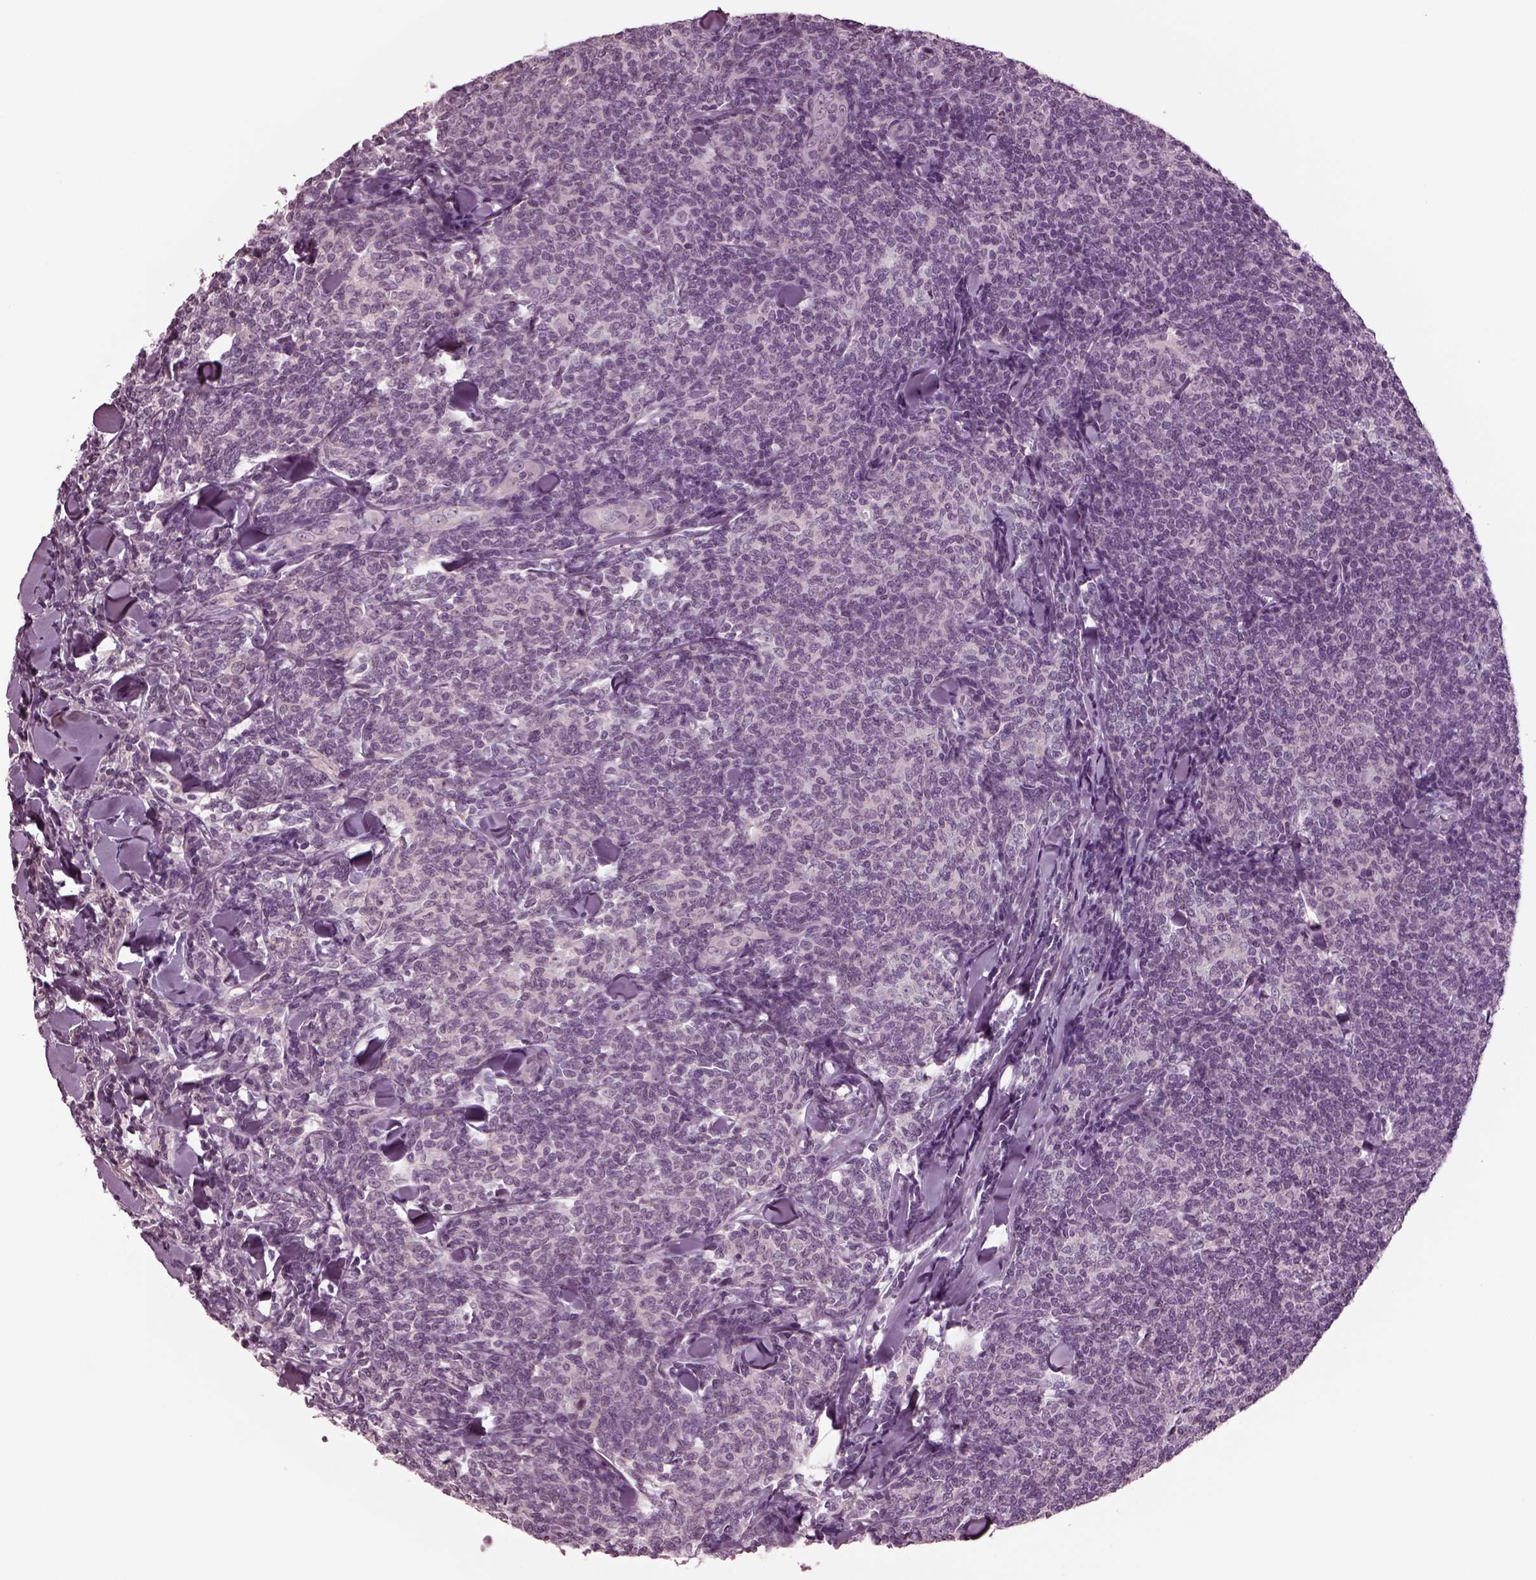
{"staining": {"intensity": "negative", "quantity": "none", "location": "none"}, "tissue": "lymphoma", "cell_type": "Tumor cells", "image_type": "cancer", "snomed": [{"axis": "morphology", "description": "Malignant lymphoma, non-Hodgkin's type, Low grade"}, {"axis": "topography", "description": "Lymph node"}], "caption": "Protein analysis of lymphoma exhibits no significant positivity in tumor cells. The staining was performed using DAB (3,3'-diaminobenzidine) to visualize the protein expression in brown, while the nuclei were stained in blue with hematoxylin (Magnification: 20x).", "gene": "CLCN4", "patient": {"sex": "female", "age": 56}}